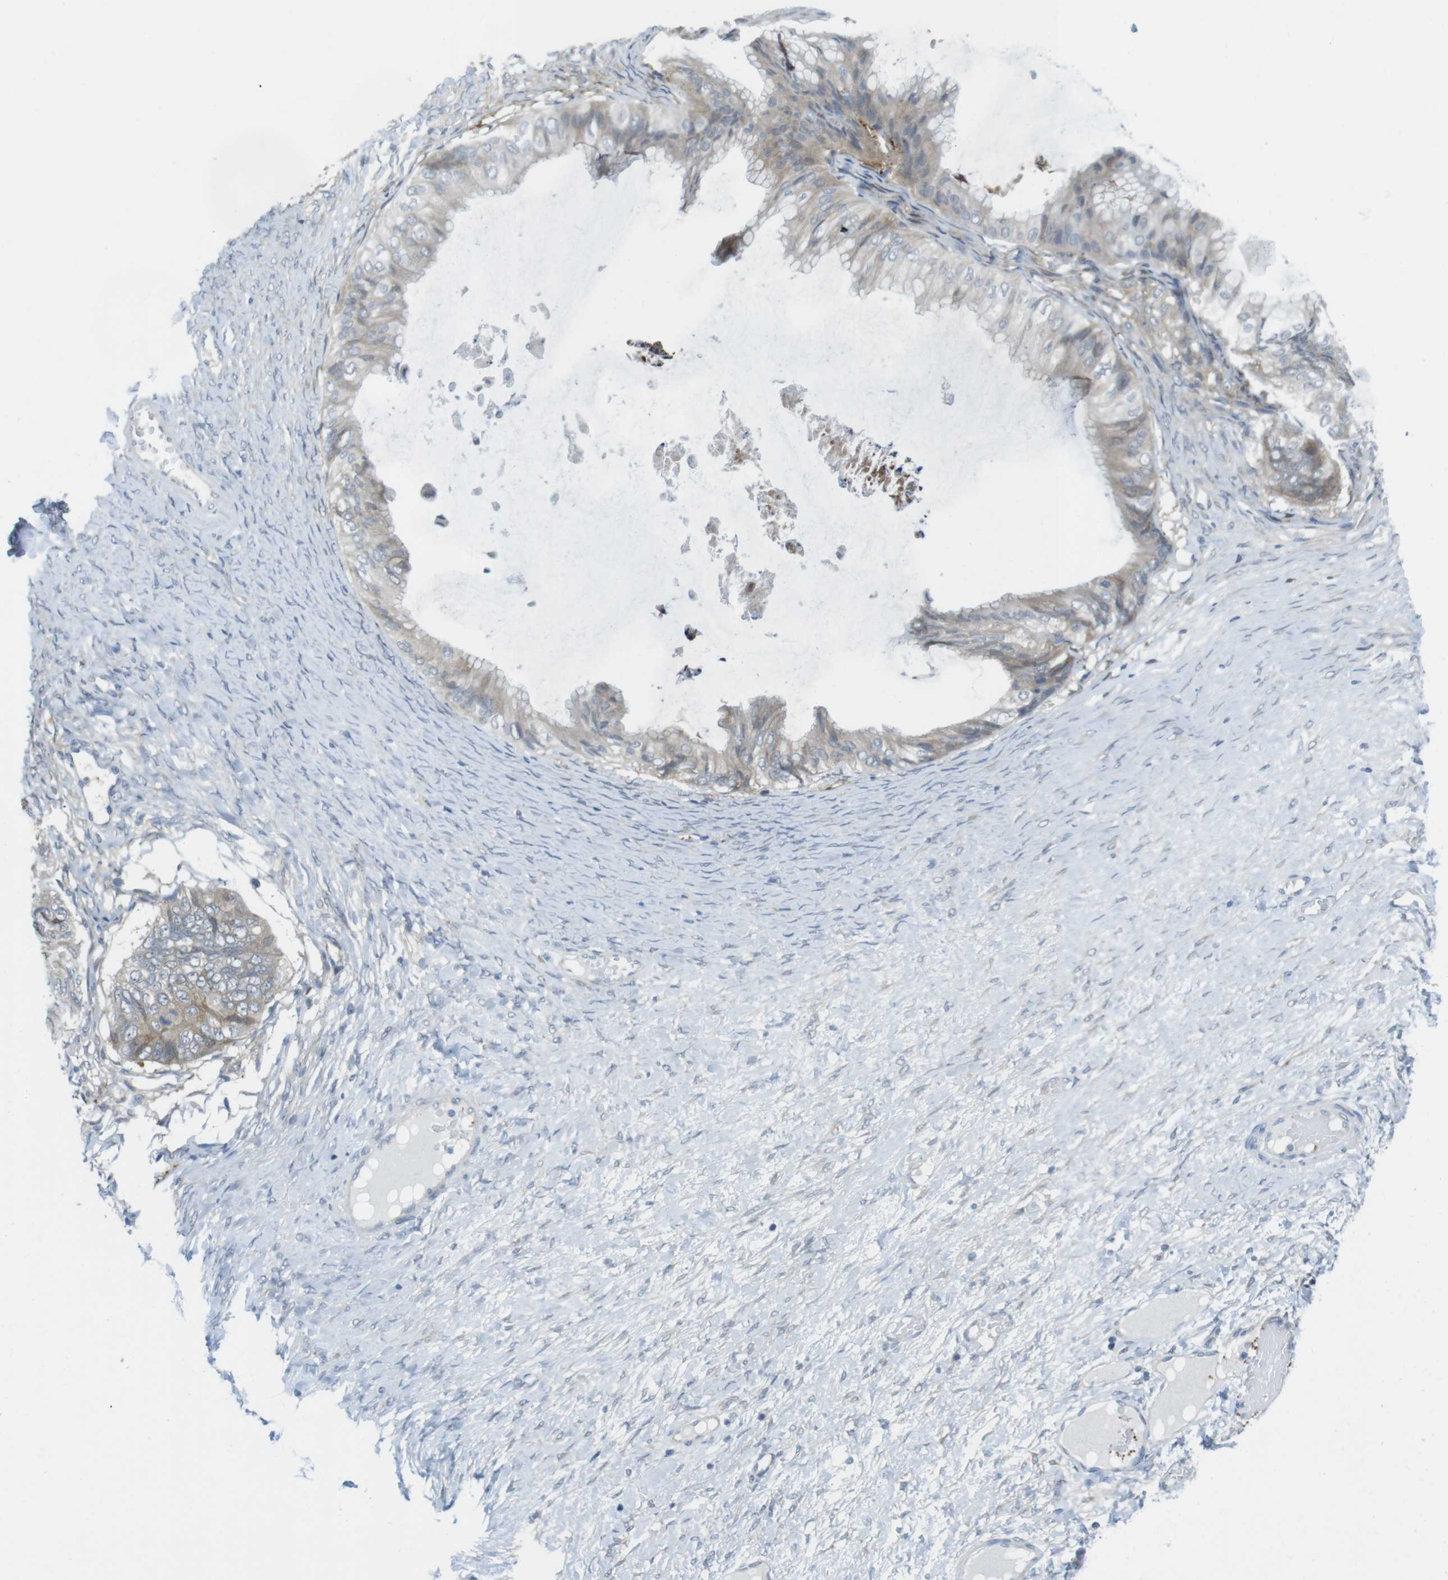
{"staining": {"intensity": "moderate", "quantity": ">75%", "location": "cytoplasmic/membranous"}, "tissue": "ovarian cancer", "cell_type": "Tumor cells", "image_type": "cancer", "snomed": [{"axis": "morphology", "description": "Cystadenocarcinoma, mucinous, NOS"}, {"axis": "topography", "description": "Ovary"}], "caption": "This histopathology image exhibits IHC staining of human ovarian mucinous cystadenocarcinoma, with medium moderate cytoplasmic/membranous positivity in approximately >75% of tumor cells.", "gene": "CASP2", "patient": {"sex": "female", "age": 61}}